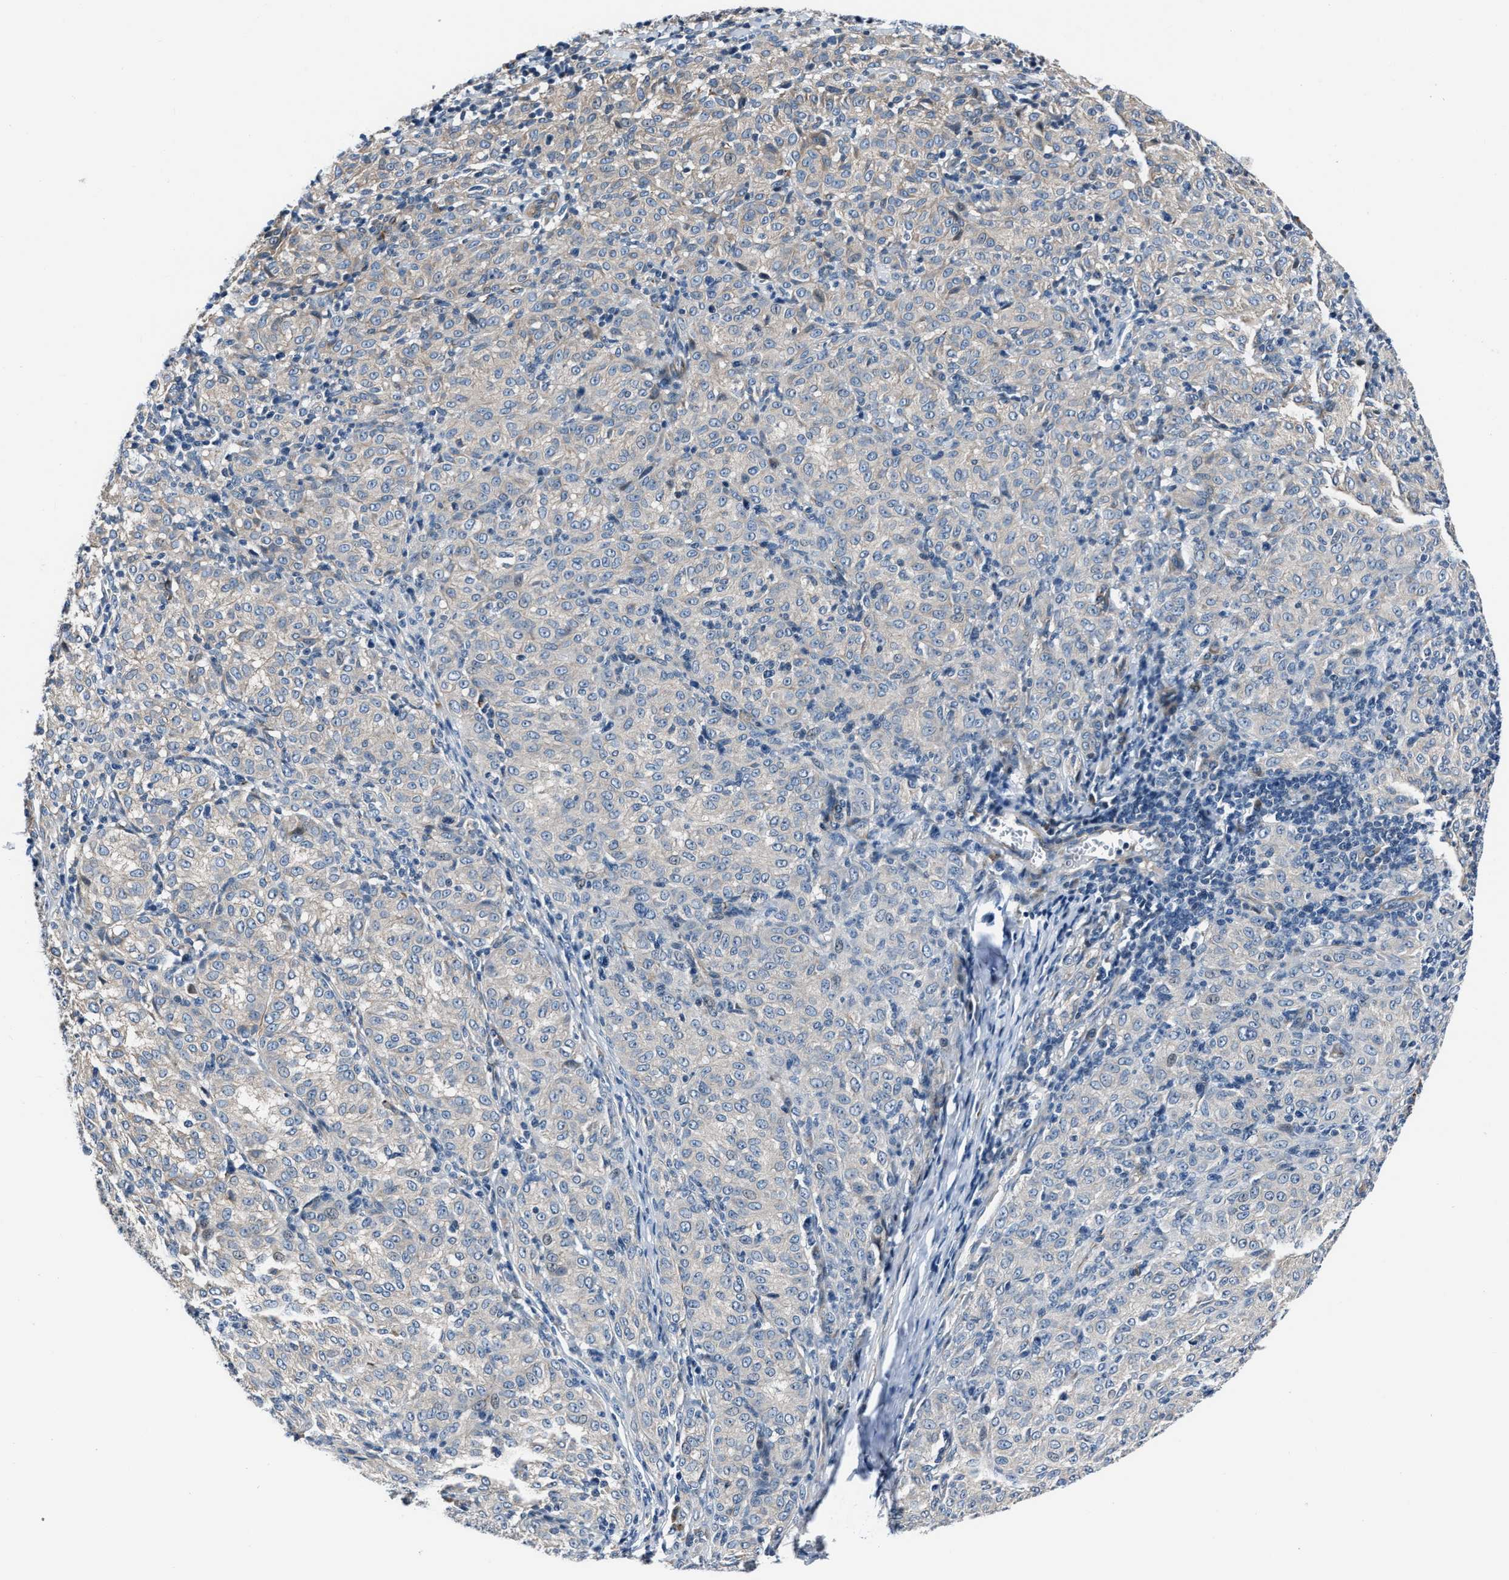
{"staining": {"intensity": "negative", "quantity": "none", "location": "none"}, "tissue": "melanoma", "cell_type": "Tumor cells", "image_type": "cancer", "snomed": [{"axis": "morphology", "description": "Malignant melanoma, NOS"}, {"axis": "topography", "description": "Skin"}], "caption": "Tumor cells show no significant protein staining in melanoma.", "gene": "MPDZ", "patient": {"sex": "female", "age": 72}}